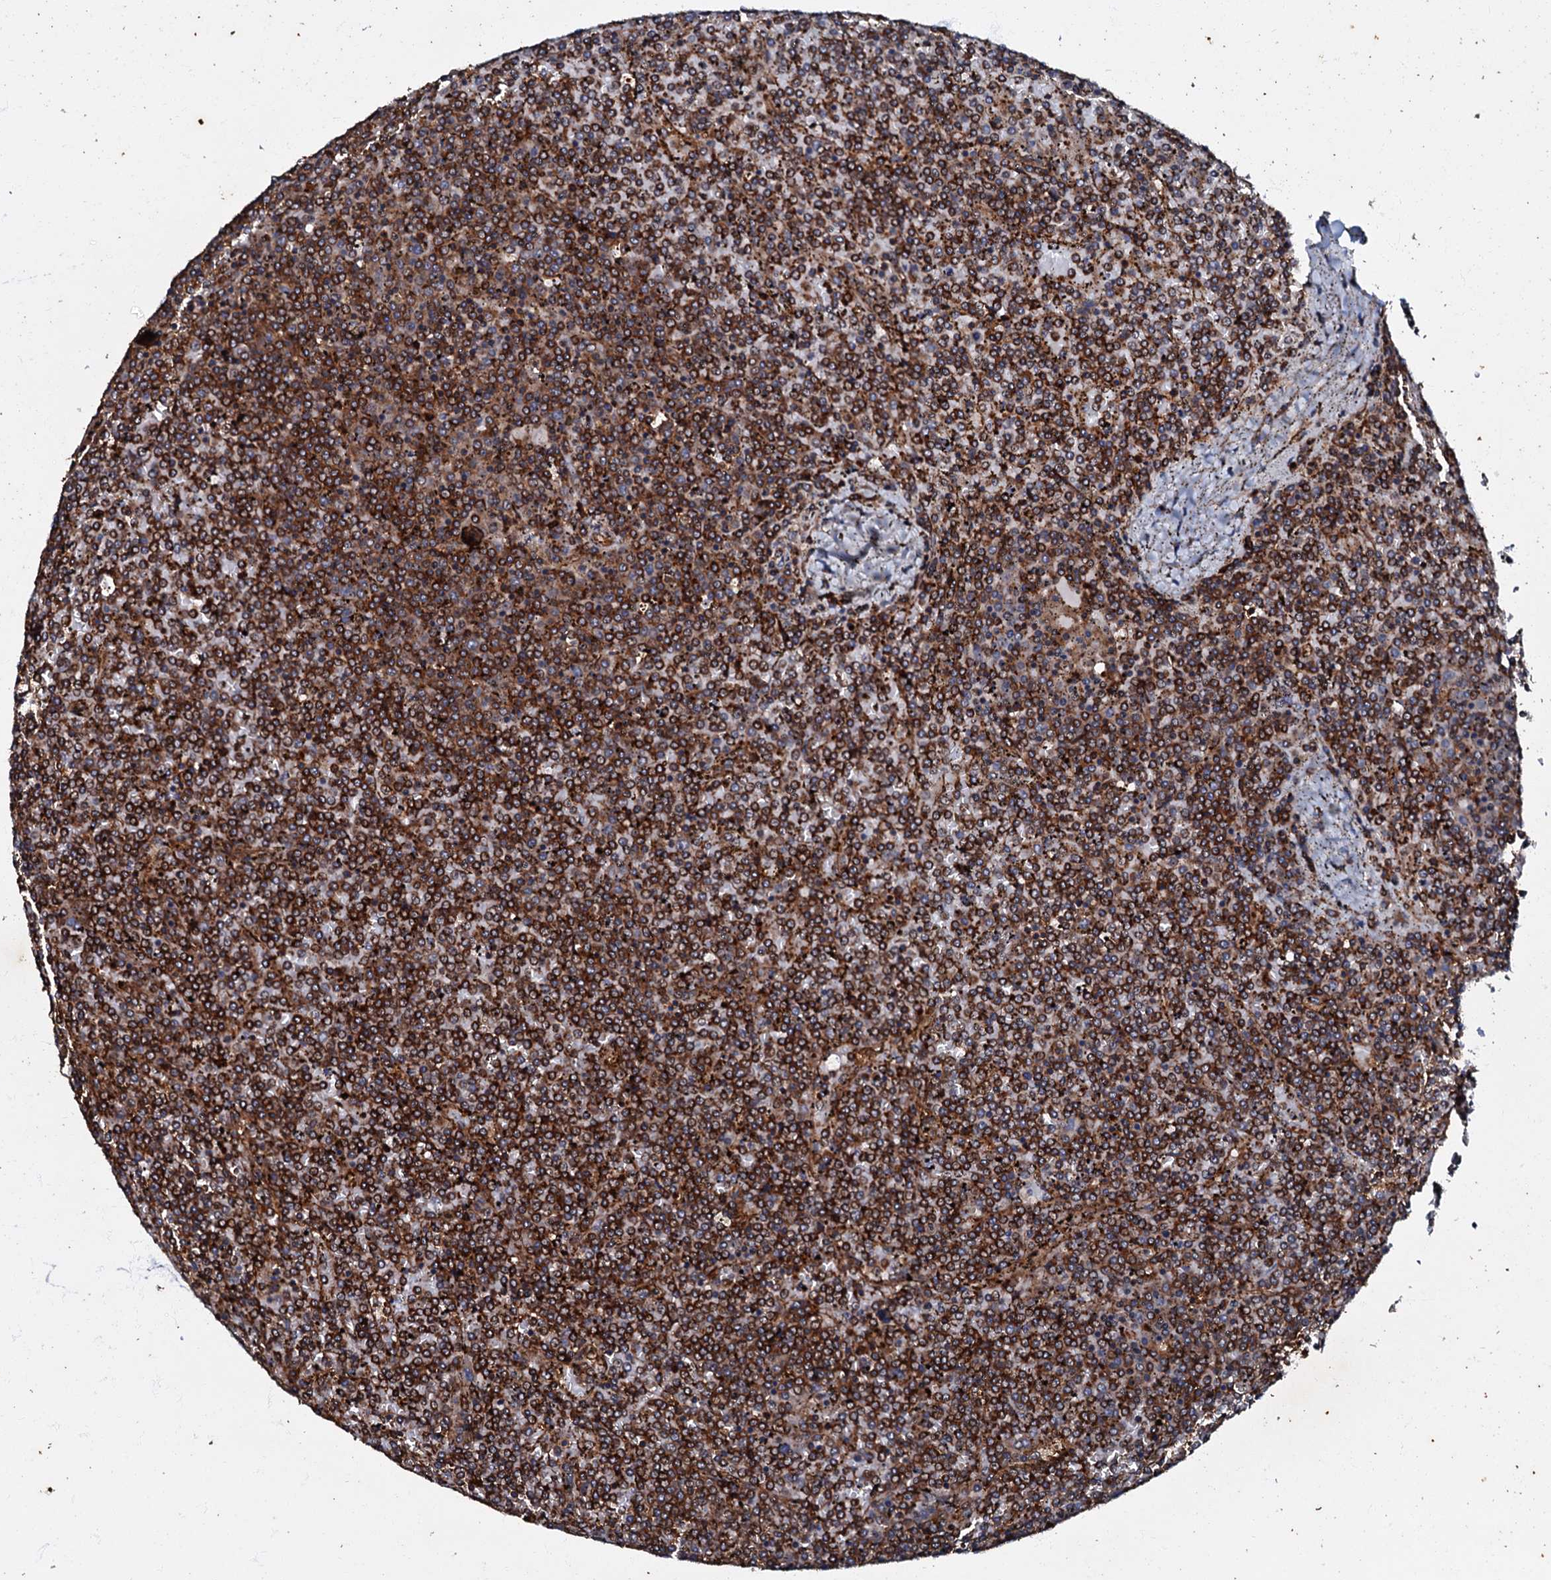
{"staining": {"intensity": "strong", "quantity": ">75%", "location": "cytoplasmic/membranous"}, "tissue": "lymphoma", "cell_type": "Tumor cells", "image_type": "cancer", "snomed": [{"axis": "morphology", "description": "Malignant lymphoma, non-Hodgkin's type, Low grade"}, {"axis": "topography", "description": "Spleen"}], "caption": "DAB (3,3'-diaminobenzidine) immunohistochemical staining of lymphoma displays strong cytoplasmic/membranous protein staining in approximately >75% of tumor cells.", "gene": "BLOC1S6", "patient": {"sex": "female", "age": 19}}